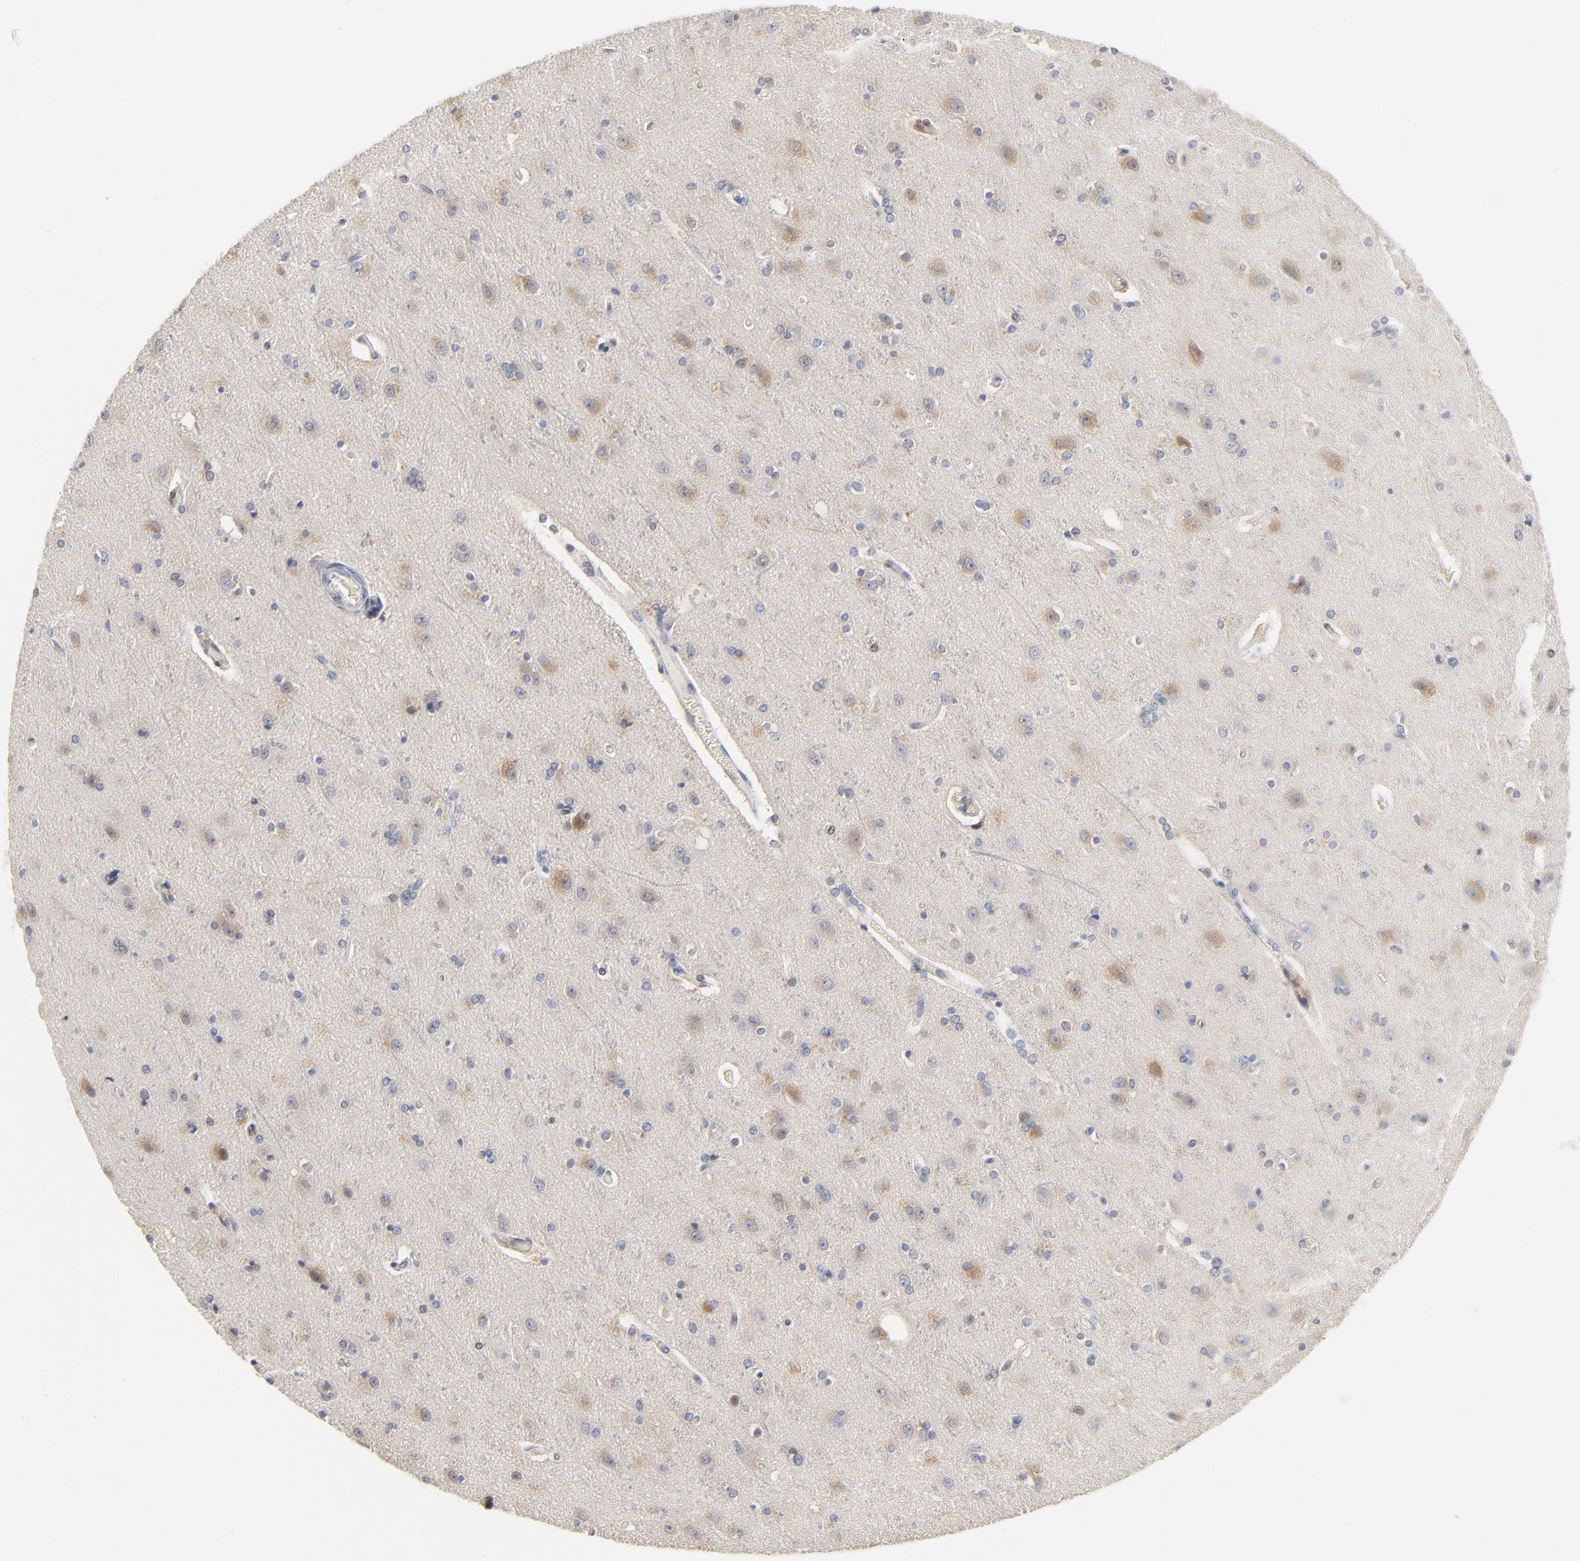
{"staining": {"intensity": "negative", "quantity": "none", "location": "none"}, "tissue": "cerebral cortex", "cell_type": "Endothelial cells", "image_type": "normal", "snomed": [{"axis": "morphology", "description": "Normal tissue, NOS"}, {"axis": "topography", "description": "Cerebral cortex"}], "caption": "The image displays no staining of endothelial cells in benign cerebral cortex.", "gene": "EPCAM", "patient": {"sex": "female", "age": 54}}